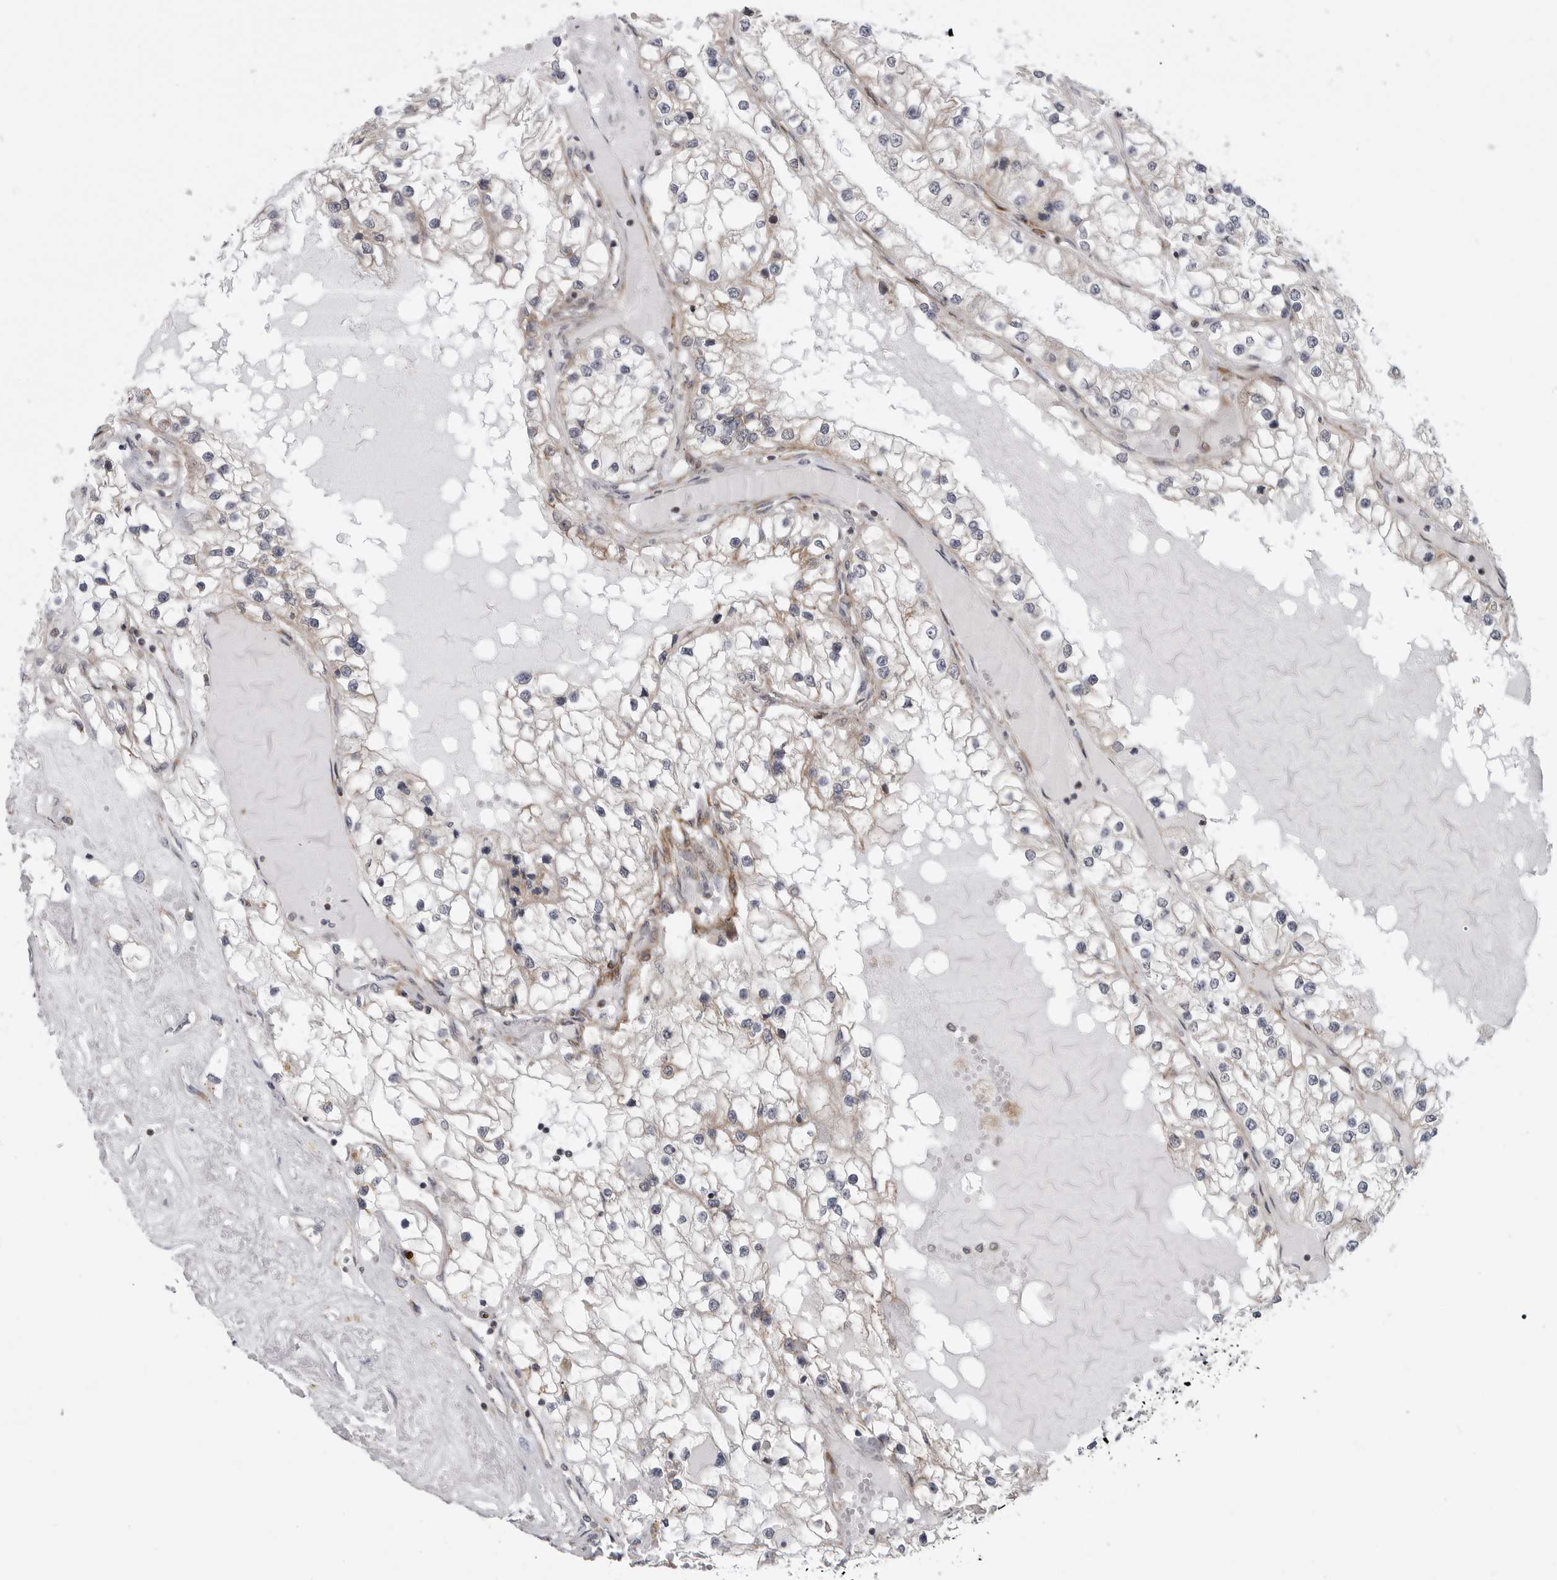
{"staining": {"intensity": "weak", "quantity": "<25%", "location": "cytoplasmic/membranous"}, "tissue": "renal cancer", "cell_type": "Tumor cells", "image_type": "cancer", "snomed": [{"axis": "morphology", "description": "Adenocarcinoma, NOS"}, {"axis": "topography", "description": "Kidney"}], "caption": "DAB immunohistochemical staining of adenocarcinoma (renal) displays no significant staining in tumor cells. (DAB (3,3'-diaminobenzidine) immunohistochemistry (IHC), high magnification).", "gene": "SCP2", "patient": {"sex": "male", "age": 68}}